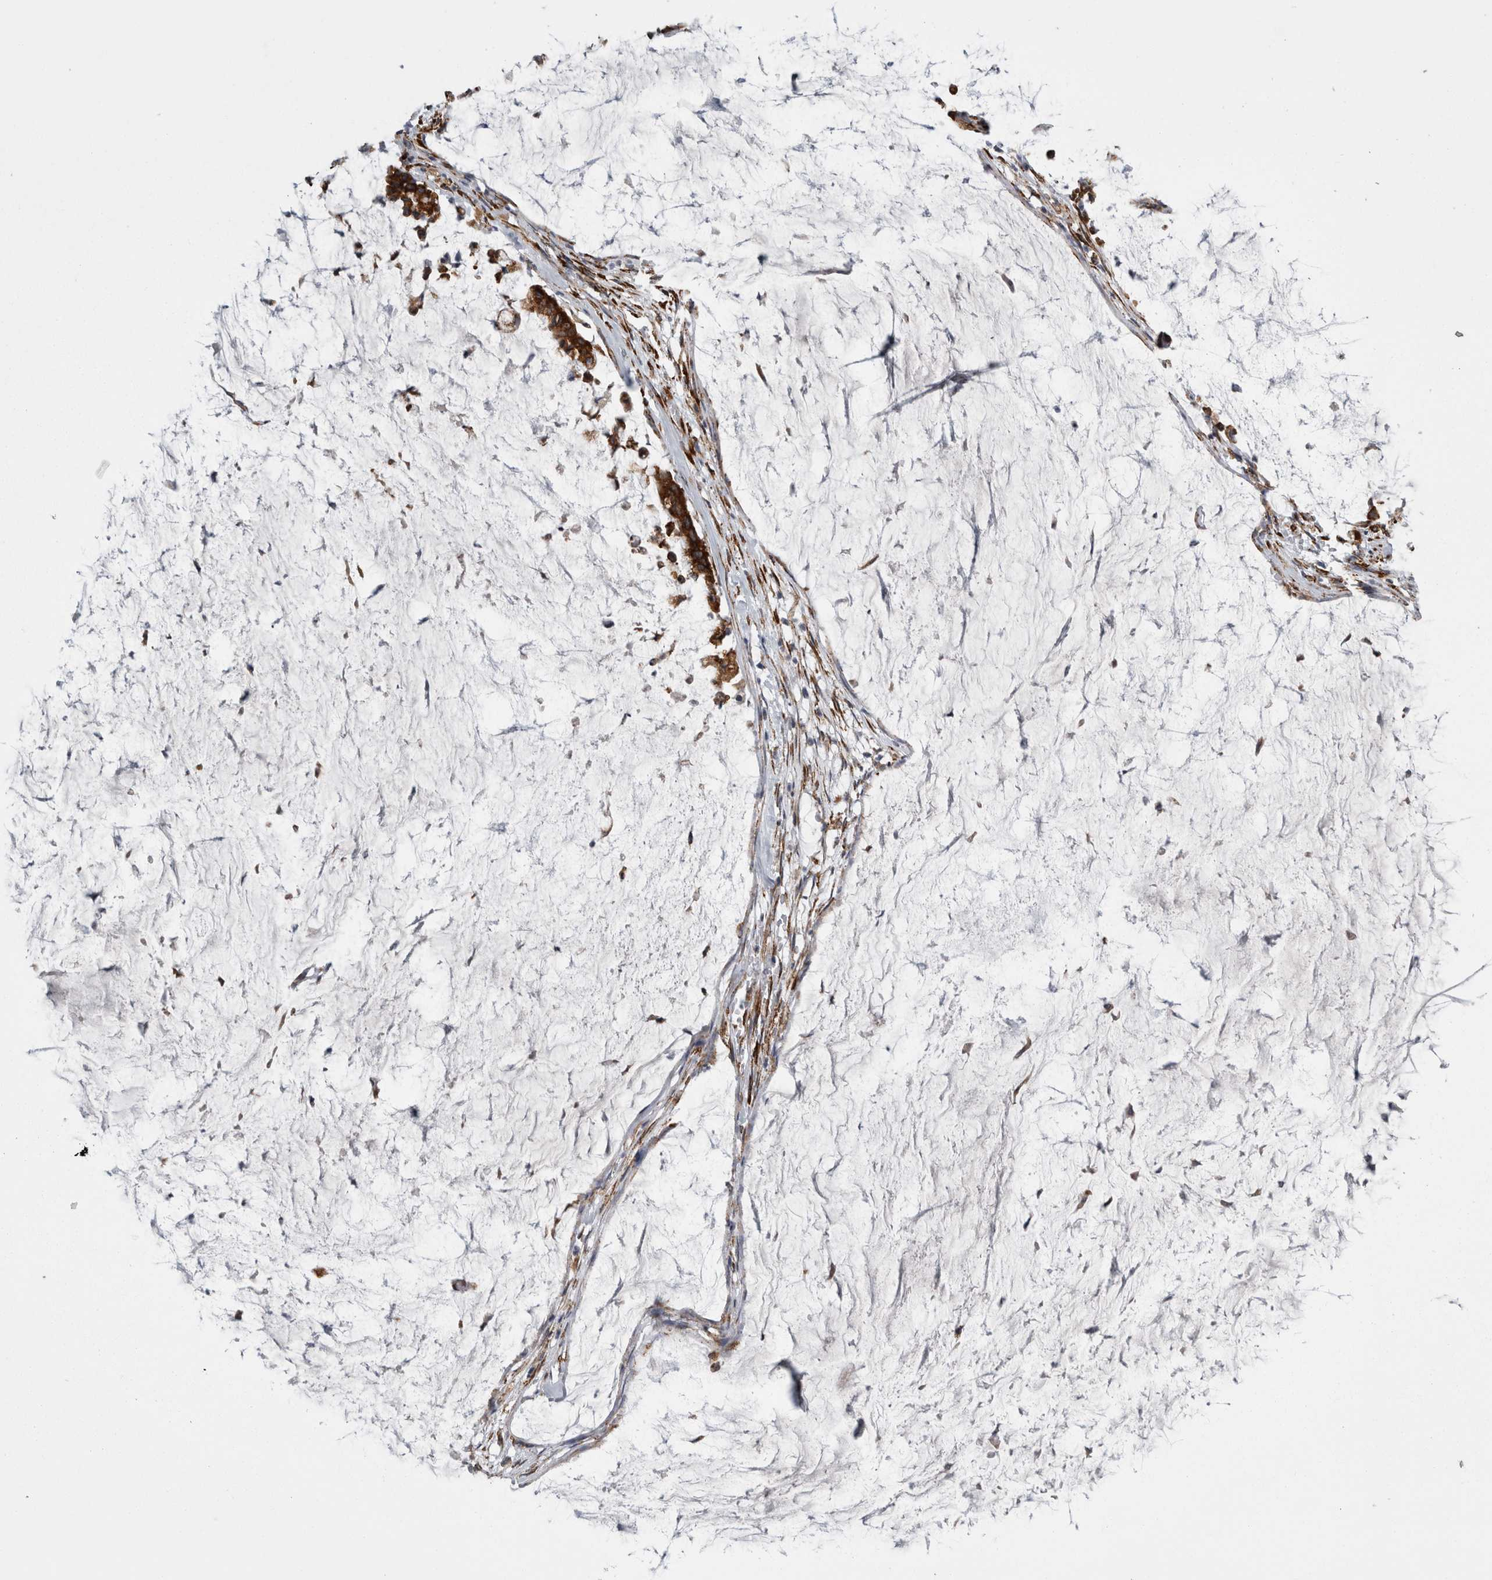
{"staining": {"intensity": "strong", "quantity": ">75%", "location": "cytoplasmic/membranous"}, "tissue": "pancreatic cancer", "cell_type": "Tumor cells", "image_type": "cancer", "snomed": [{"axis": "morphology", "description": "Adenocarcinoma, NOS"}, {"axis": "topography", "description": "Pancreas"}], "caption": "Immunohistochemistry (IHC) (DAB) staining of human adenocarcinoma (pancreatic) shows strong cytoplasmic/membranous protein staining in approximately >75% of tumor cells.", "gene": "FHIP2B", "patient": {"sex": "male", "age": 41}}